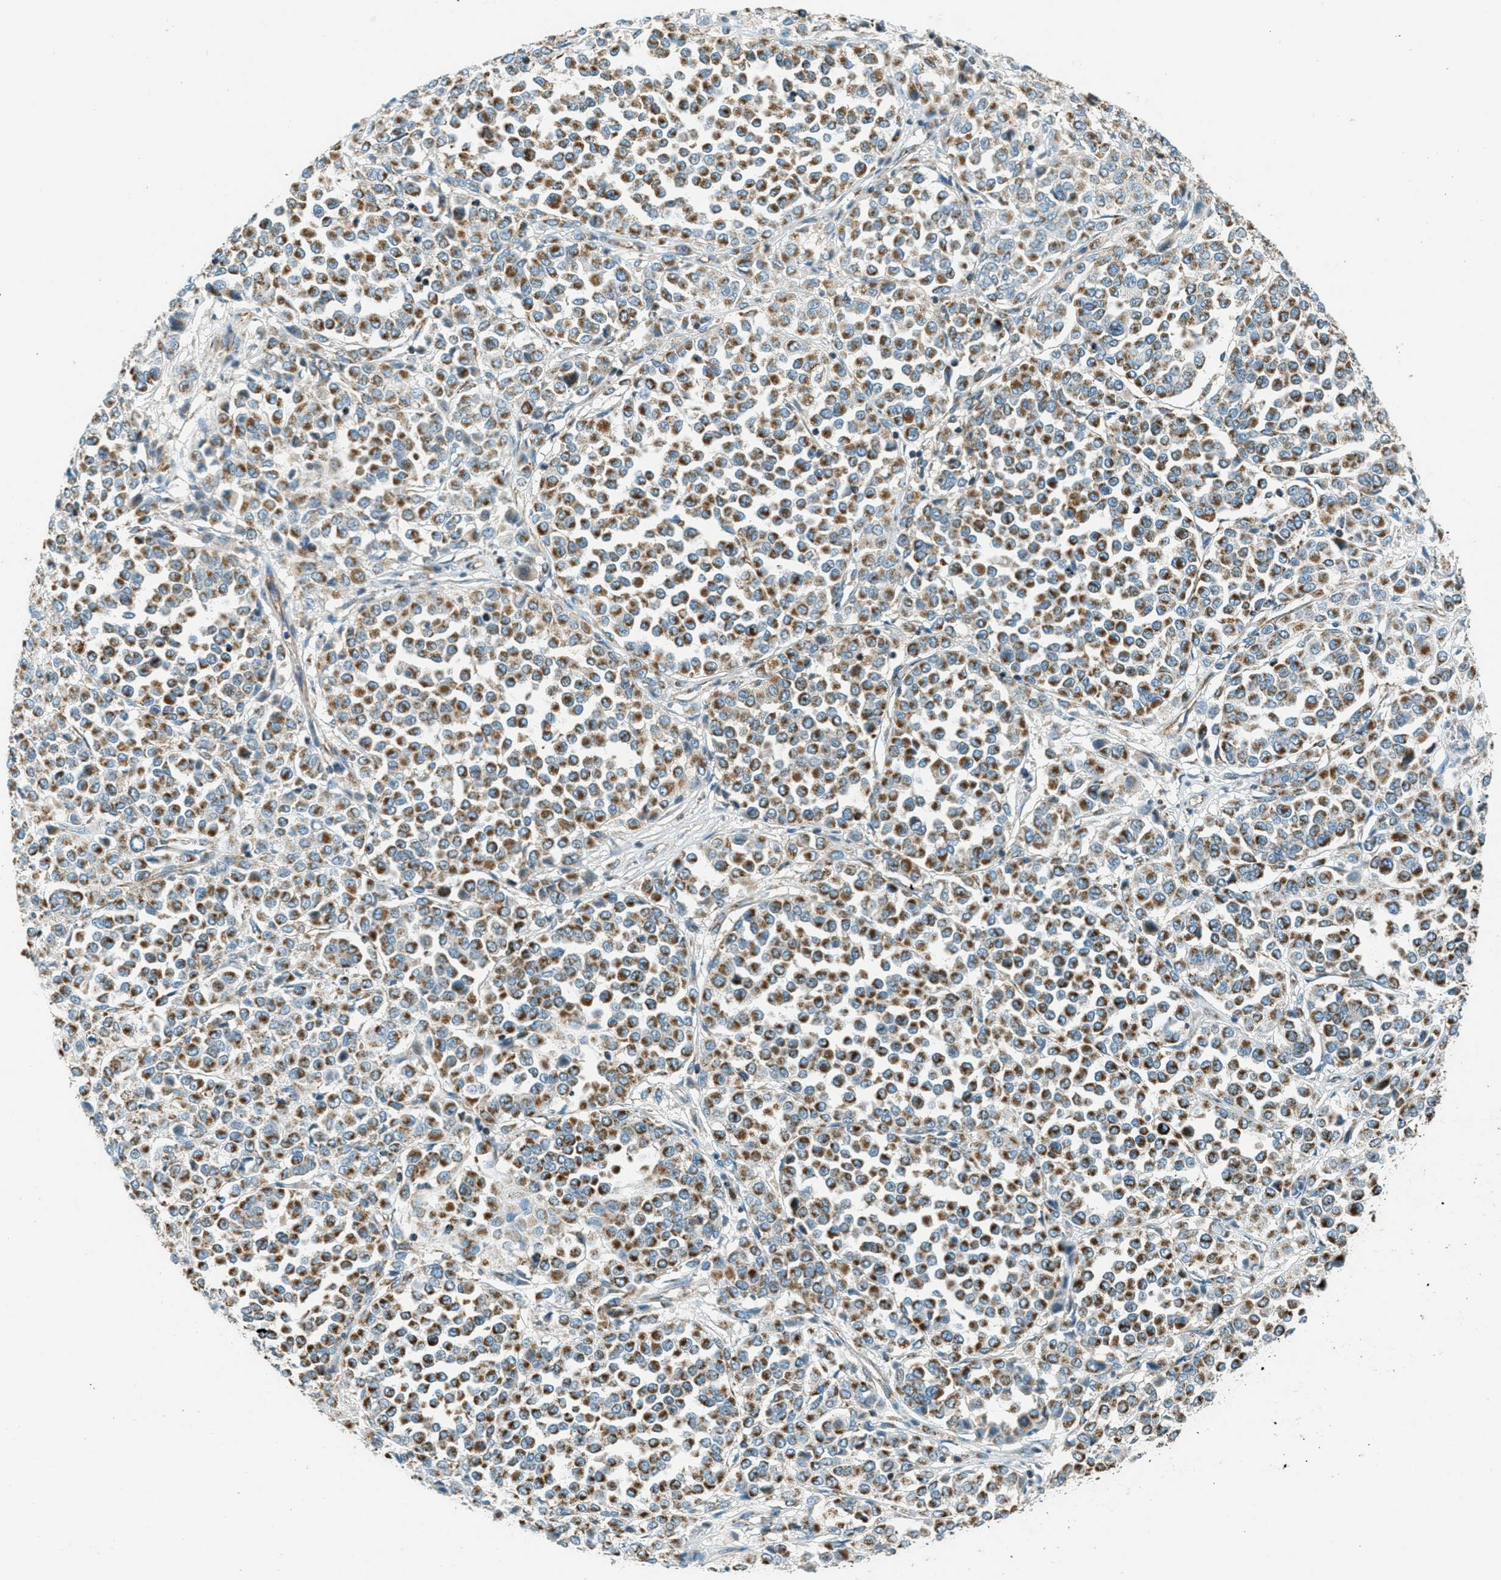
{"staining": {"intensity": "strong", "quantity": ">75%", "location": "cytoplasmic/membranous"}, "tissue": "melanoma", "cell_type": "Tumor cells", "image_type": "cancer", "snomed": [{"axis": "morphology", "description": "Malignant melanoma, Metastatic site"}, {"axis": "topography", "description": "Pancreas"}], "caption": "A high-resolution micrograph shows IHC staining of malignant melanoma (metastatic site), which displays strong cytoplasmic/membranous staining in about >75% of tumor cells.", "gene": "CHST15", "patient": {"sex": "female", "age": 30}}